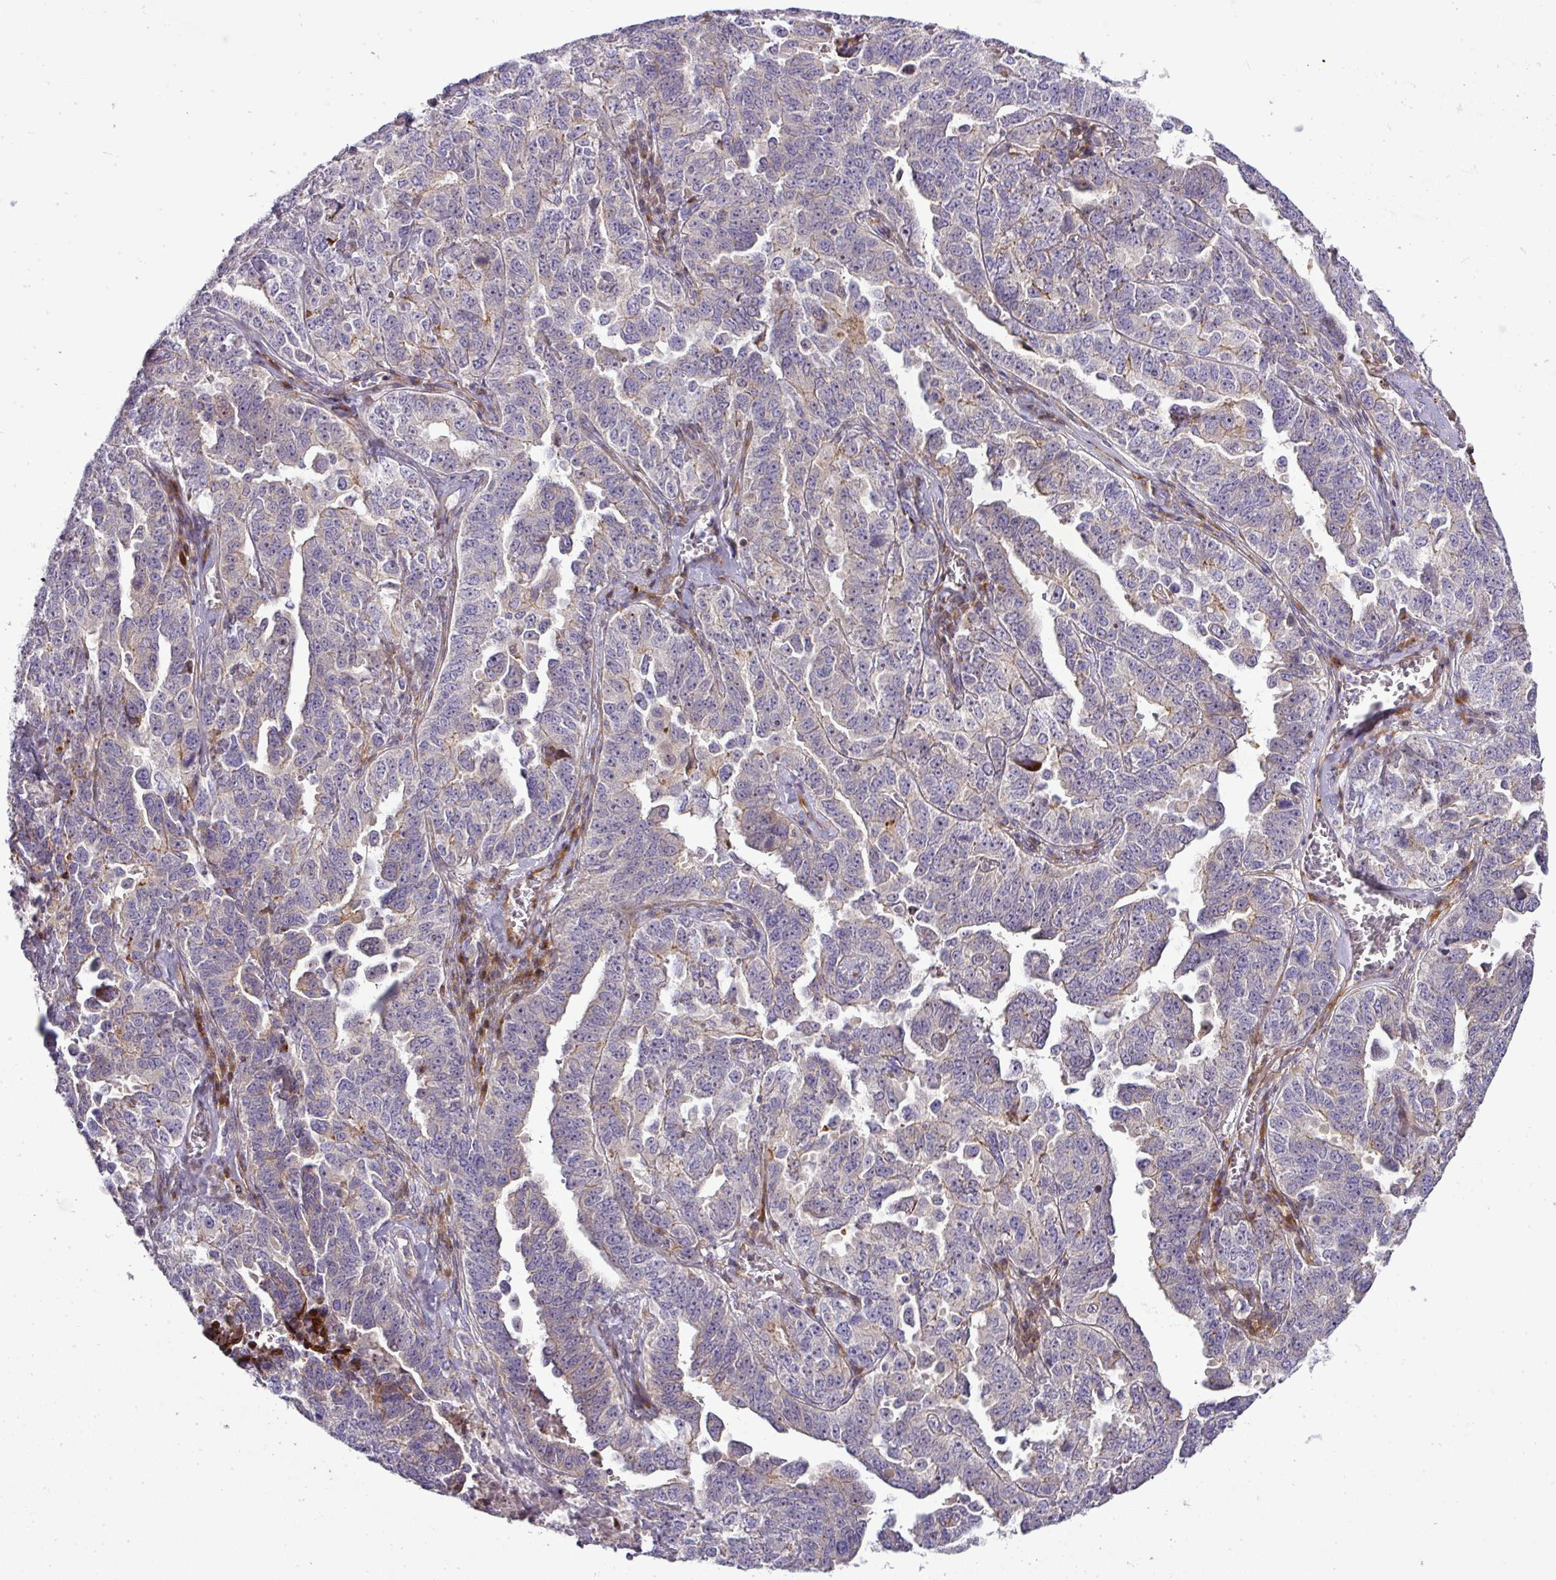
{"staining": {"intensity": "negative", "quantity": "none", "location": "none"}, "tissue": "ovarian cancer", "cell_type": "Tumor cells", "image_type": "cancer", "snomed": [{"axis": "morphology", "description": "Carcinoma, endometroid"}, {"axis": "topography", "description": "Ovary"}], "caption": "DAB (3,3'-diaminobenzidine) immunohistochemical staining of human endometroid carcinoma (ovarian) reveals no significant staining in tumor cells.", "gene": "ATP6V1F", "patient": {"sex": "female", "age": 62}}